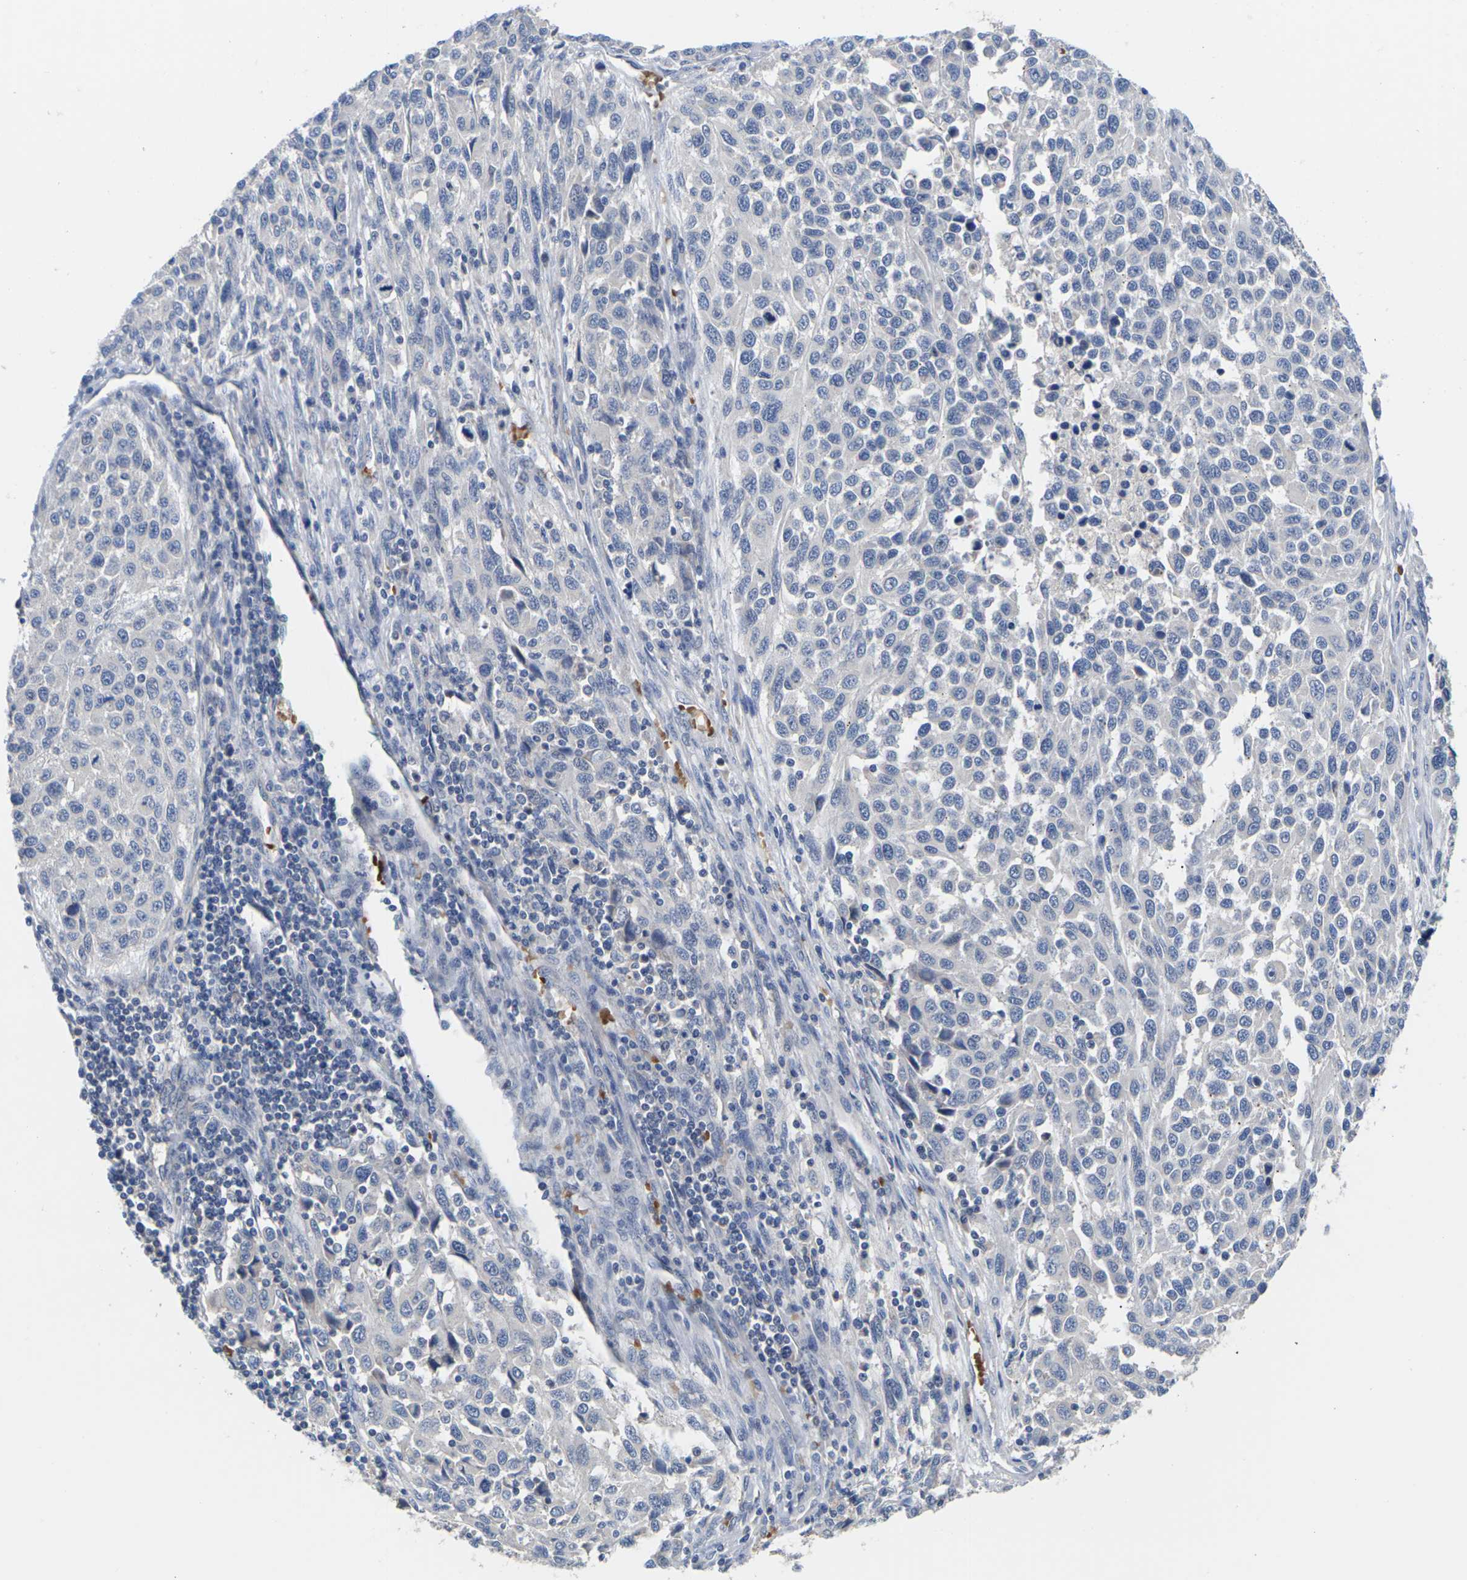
{"staining": {"intensity": "negative", "quantity": "none", "location": "none"}, "tissue": "melanoma", "cell_type": "Tumor cells", "image_type": "cancer", "snomed": [{"axis": "morphology", "description": "Malignant melanoma, Metastatic site"}, {"axis": "topography", "description": "Lymph node"}], "caption": "This is an immunohistochemistry (IHC) photomicrograph of melanoma. There is no expression in tumor cells.", "gene": "TMCO4", "patient": {"sex": "male", "age": 61}}